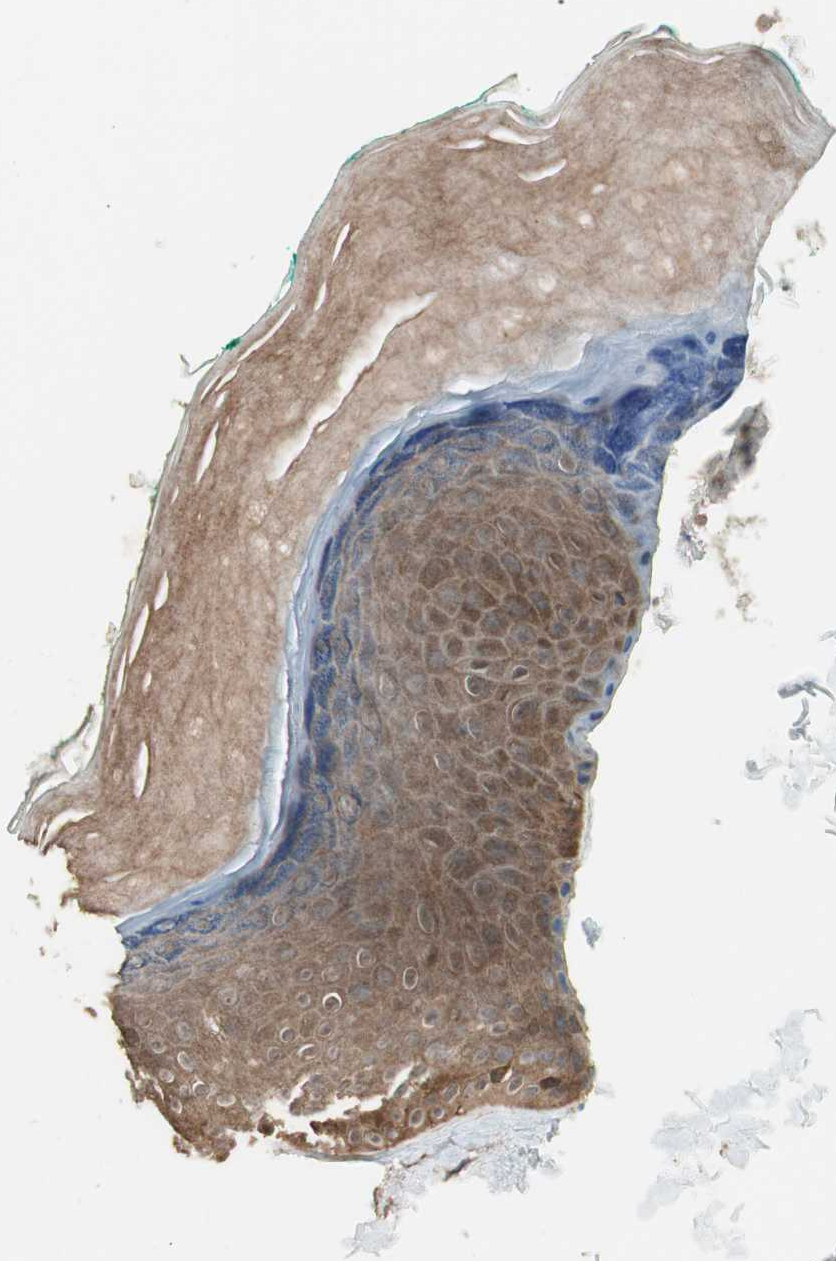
{"staining": {"intensity": "moderate", "quantity": ">75%", "location": "cytoplasmic/membranous"}, "tissue": "skin", "cell_type": "Fibroblasts", "image_type": "normal", "snomed": [{"axis": "morphology", "description": "Normal tissue, NOS"}, {"axis": "topography", "description": "Skin"}], "caption": "A micrograph showing moderate cytoplasmic/membranous positivity in about >75% of fibroblasts in normal skin, as visualized by brown immunohistochemical staining.", "gene": "CNOT4", "patient": {"sex": "male", "age": 26}}